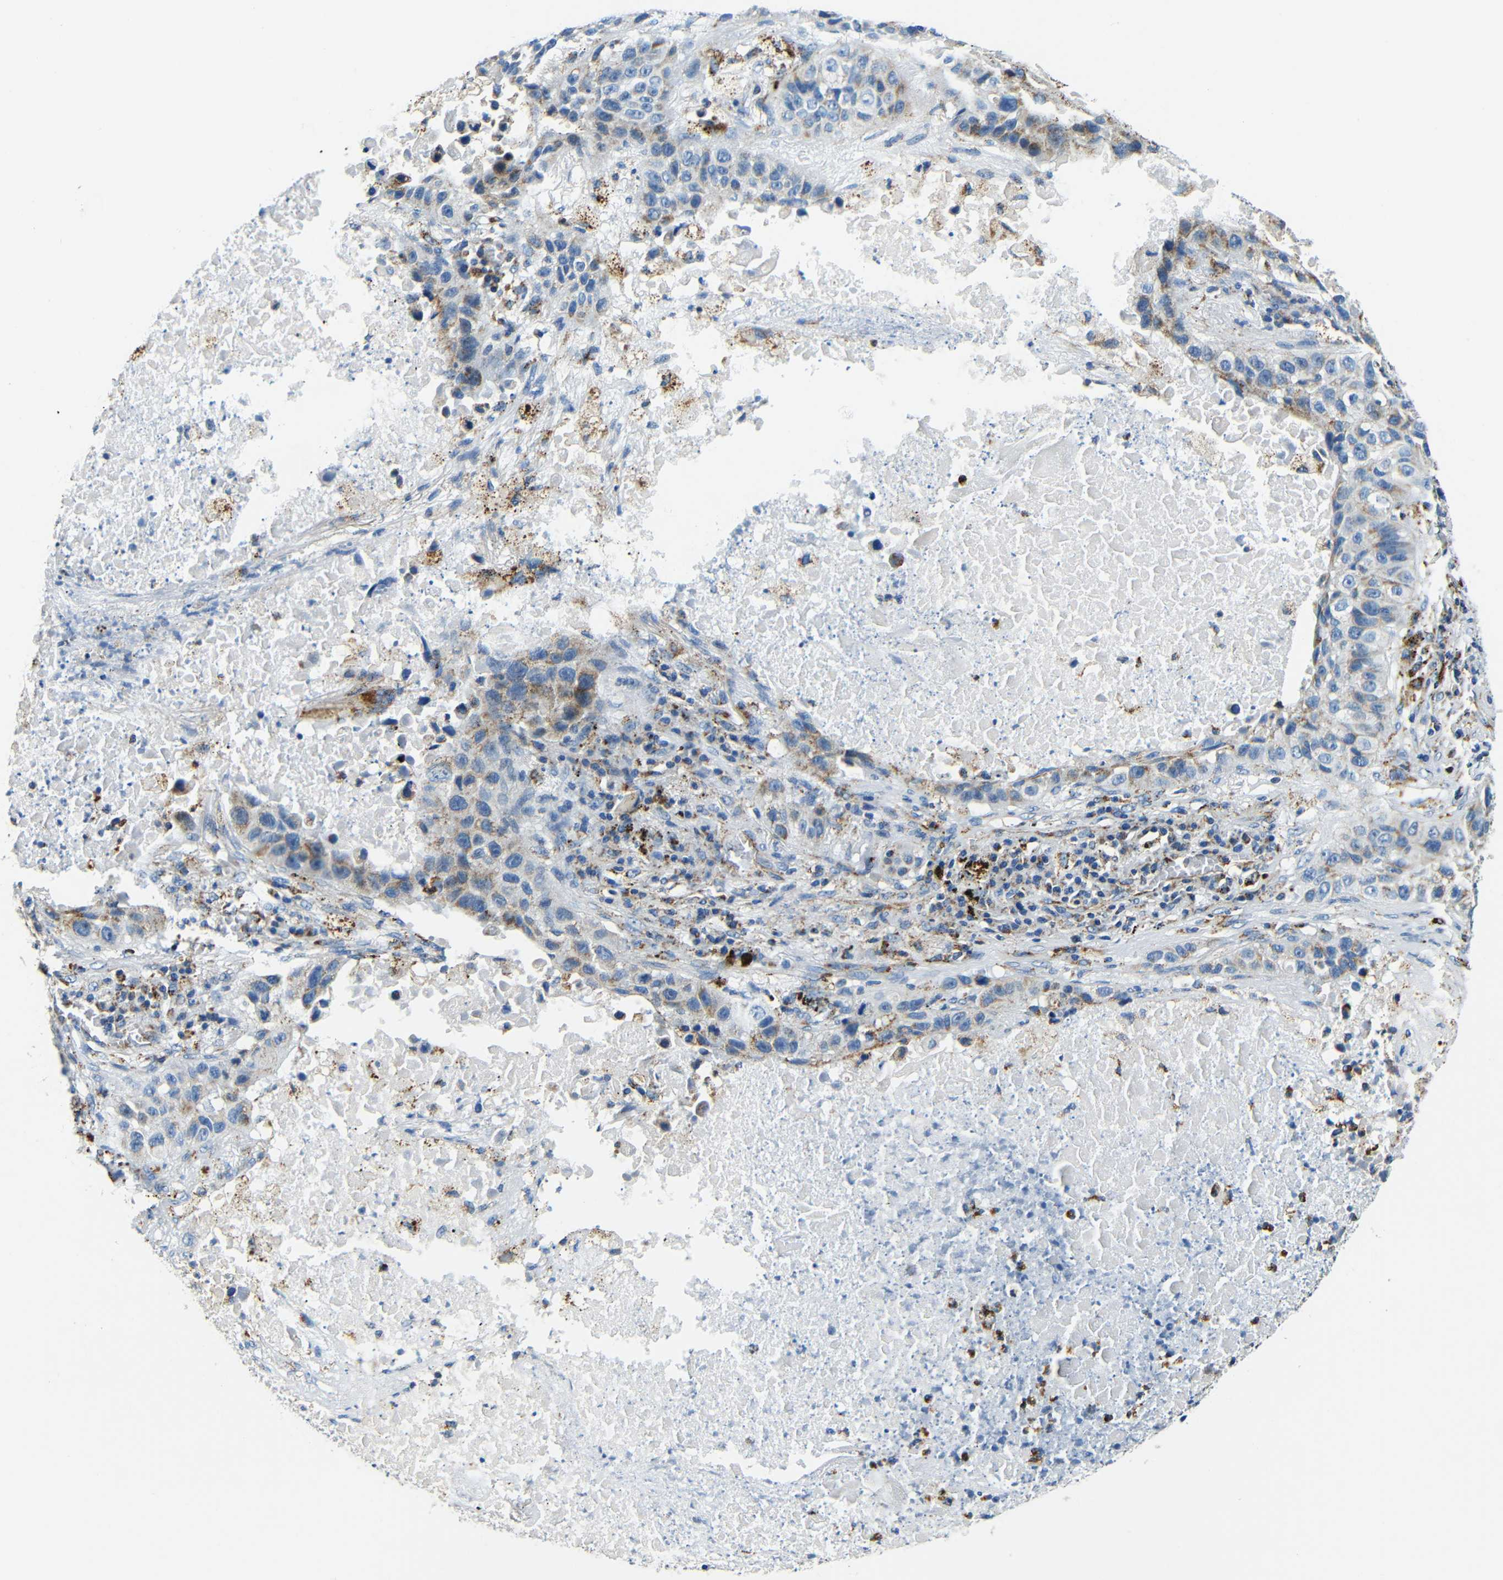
{"staining": {"intensity": "moderate", "quantity": "<25%", "location": "cytoplasmic/membranous"}, "tissue": "lung cancer", "cell_type": "Tumor cells", "image_type": "cancer", "snomed": [{"axis": "morphology", "description": "Squamous cell carcinoma, NOS"}, {"axis": "topography", "description": "Lung"}], "caption": "Lung cancer was stained to show a protein in brown. There is low levels of moderate cytoplasmic/membranous positivity in approximately <25% of tumor cells.", "gene": "GALNT18", "patient": {"sex": "male", "age": 57}}